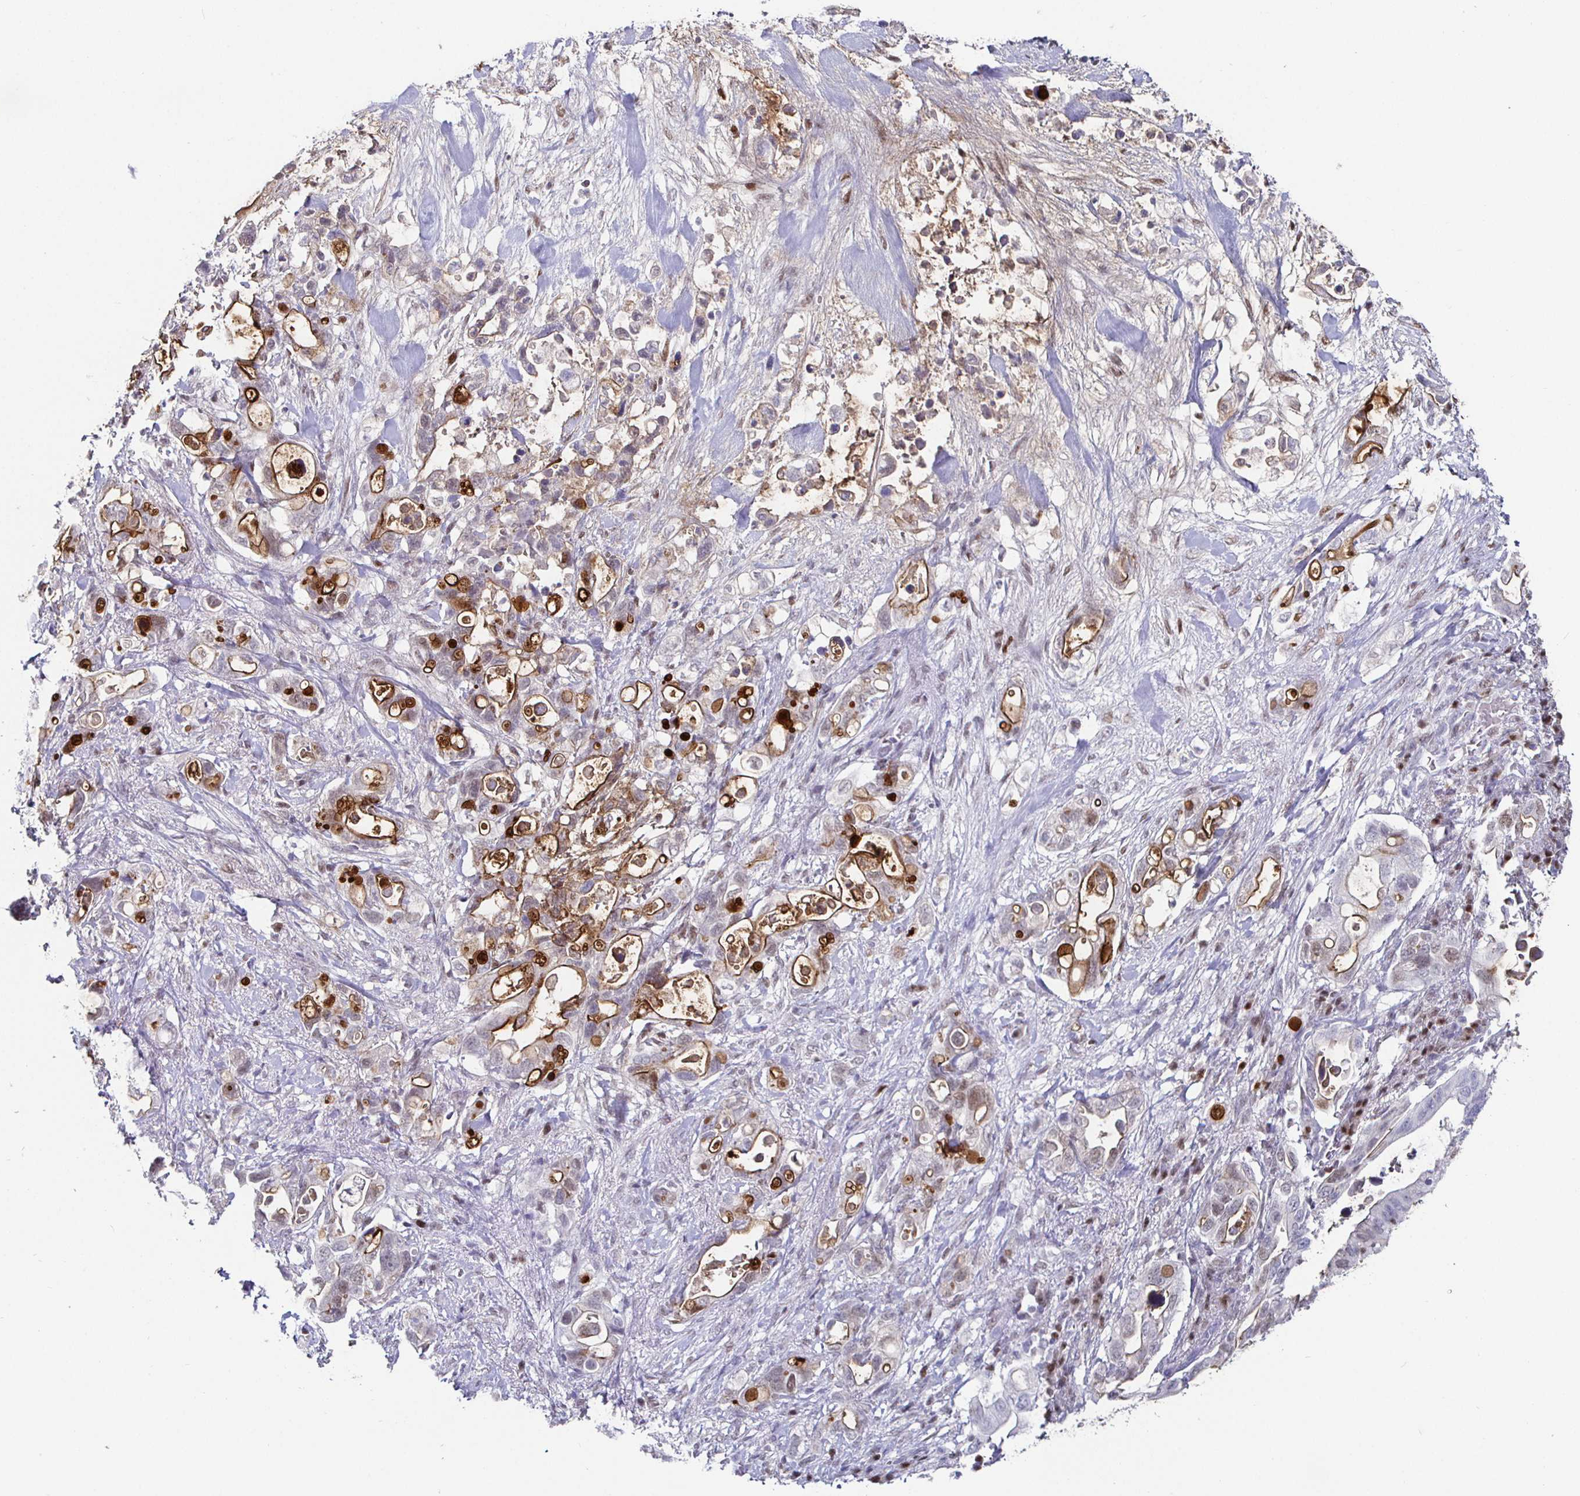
{"staining": {"intensity": "moderate", "quantity": "25%-75%", "location": "cytoplasmic/membranous,nuclear"}, "tissue": "pancreatic cancer", "cell_type": "Tumor cells", "image_type": "cancer", "snomed": [{"axis": "morphology", "description": "Adenocarcinoma, NOS"}, {"axis": "topography", "description": "Pancreas"}], "caption": "Adenocarcinoma (pancreatic) tissue demonstrates moderate cytoplasmic/membranous and nuclear staining in approximately 25%-75% of tumor cells, visualized by immunohistochemistry. (DAB IHC with brightfield microscopy, high magnification).", "gene": "RUNX2", "patient": {"sex": "female", "age": 72}}